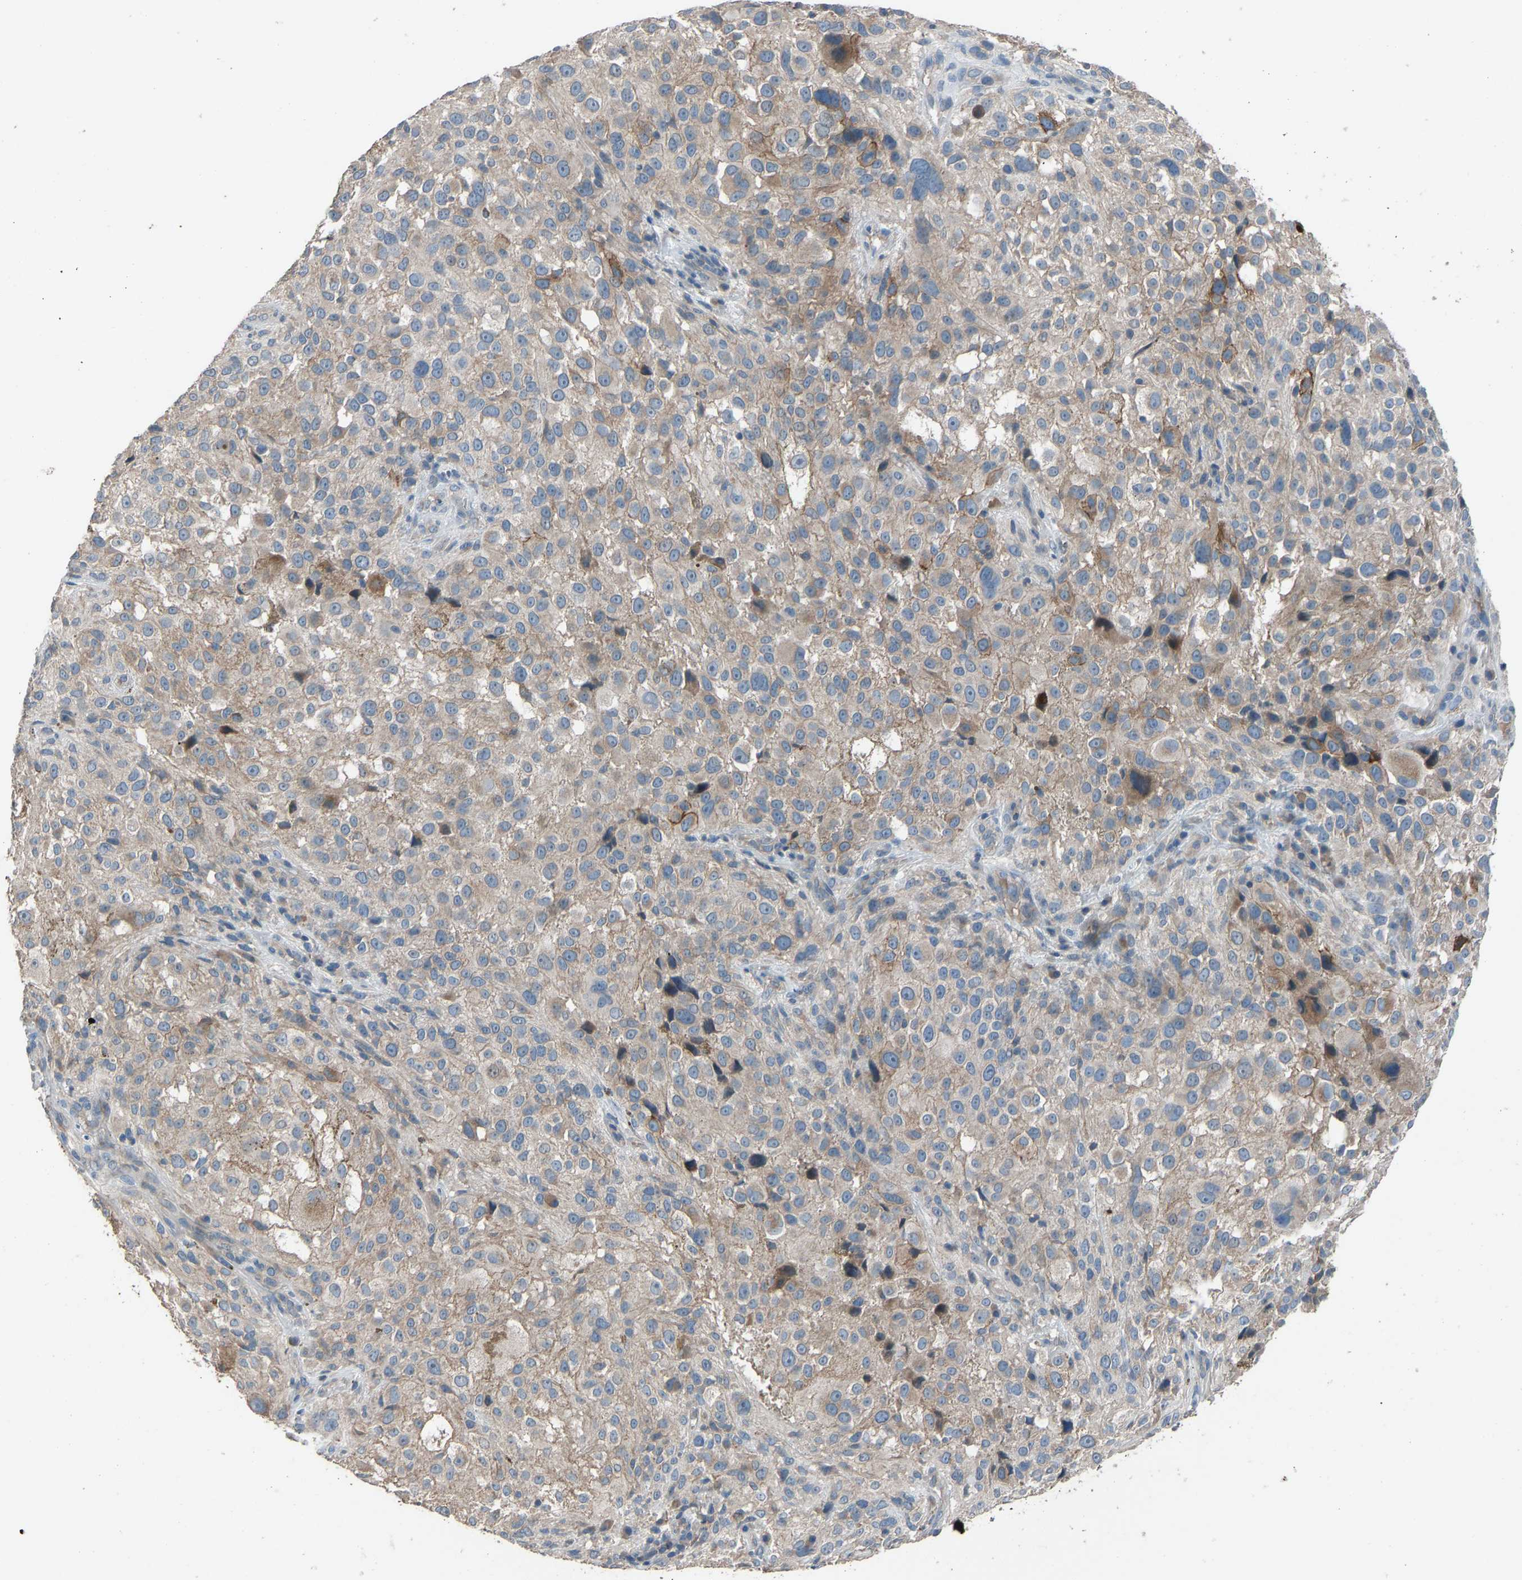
{"staining": {"intensity": "weak", "quantity": "<25%", "location": "cytoplasmic/membranous"}, "tissue": "melanoma", "cell_type": "Tumor cells", "image_type": "cancer", "snomed": [{"axis": "morphology", "description": "Necrosis, NOS"}, {"axis": "morphology", "description": "Malignant melanoma, NOS"}, {"axis": "topography", "description": "Skin"}], "caption": "Tumor cells show no significant protein expression in malignant melanoma.", "gene": "TGFBR3", "patient": {"sex": "female", "age": 87}}